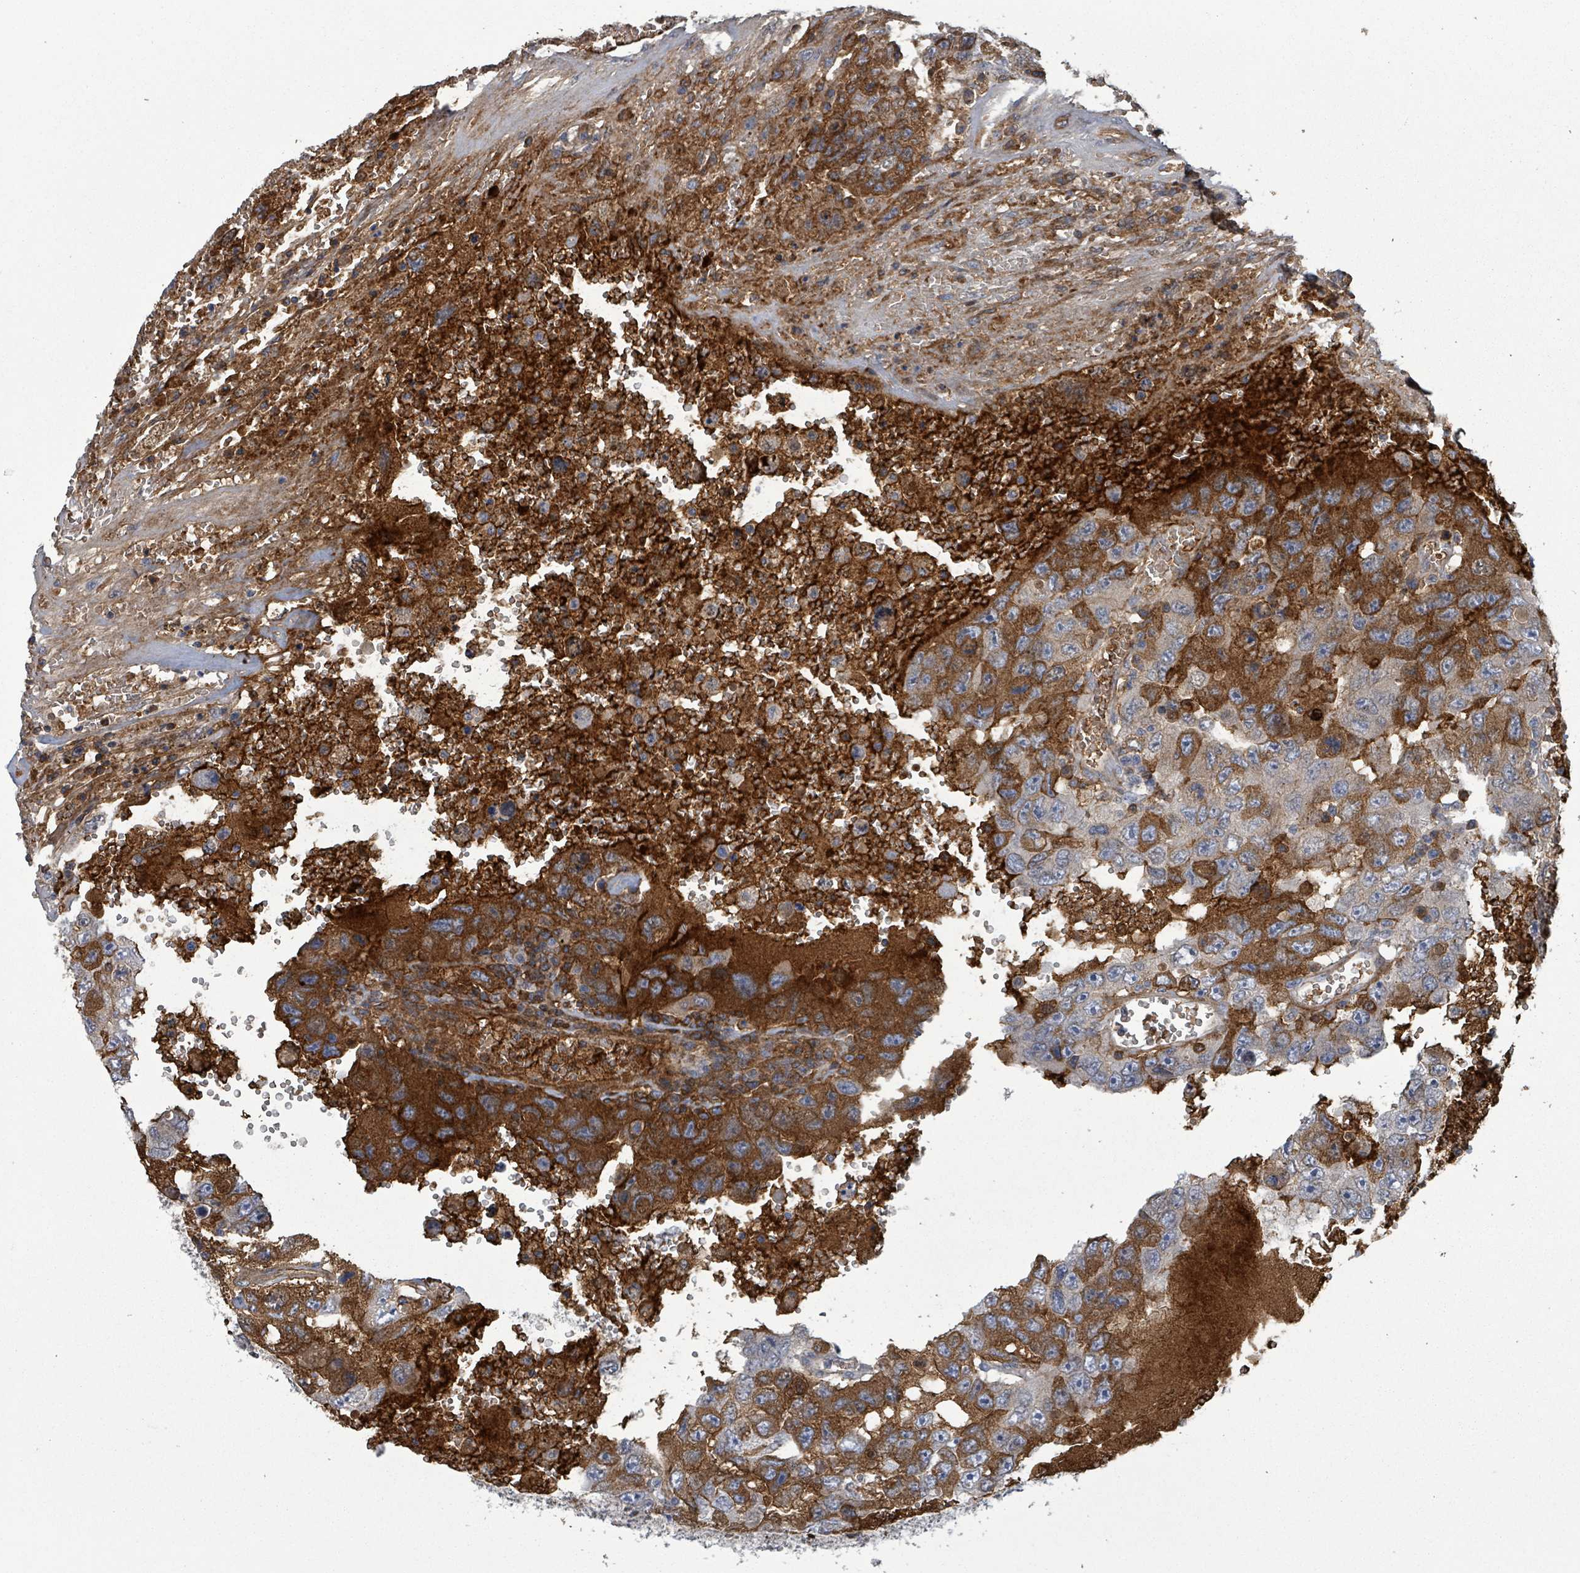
{"staining": {"intensity": "strong", "quantity": "25%-75%", "location": "cytoplasmic/membranous"}, "tissue": "testis cancer", "cell_type": "Tumor cells", "image_type": "cancer", "snomed": [{"axis": "morphology", "description": "Carcinoma, Embryonal, NOS"}, {"axis": "topography", "description": "Testis"}], "caption": "IHC of testis embryonal carcinoma demonstrates high levels of strong cytoplasmic/membranous expression in about 25%-75% of tumor cells.", "gene": "GRM8", "patient": {"sex": "male", "age": 26}}